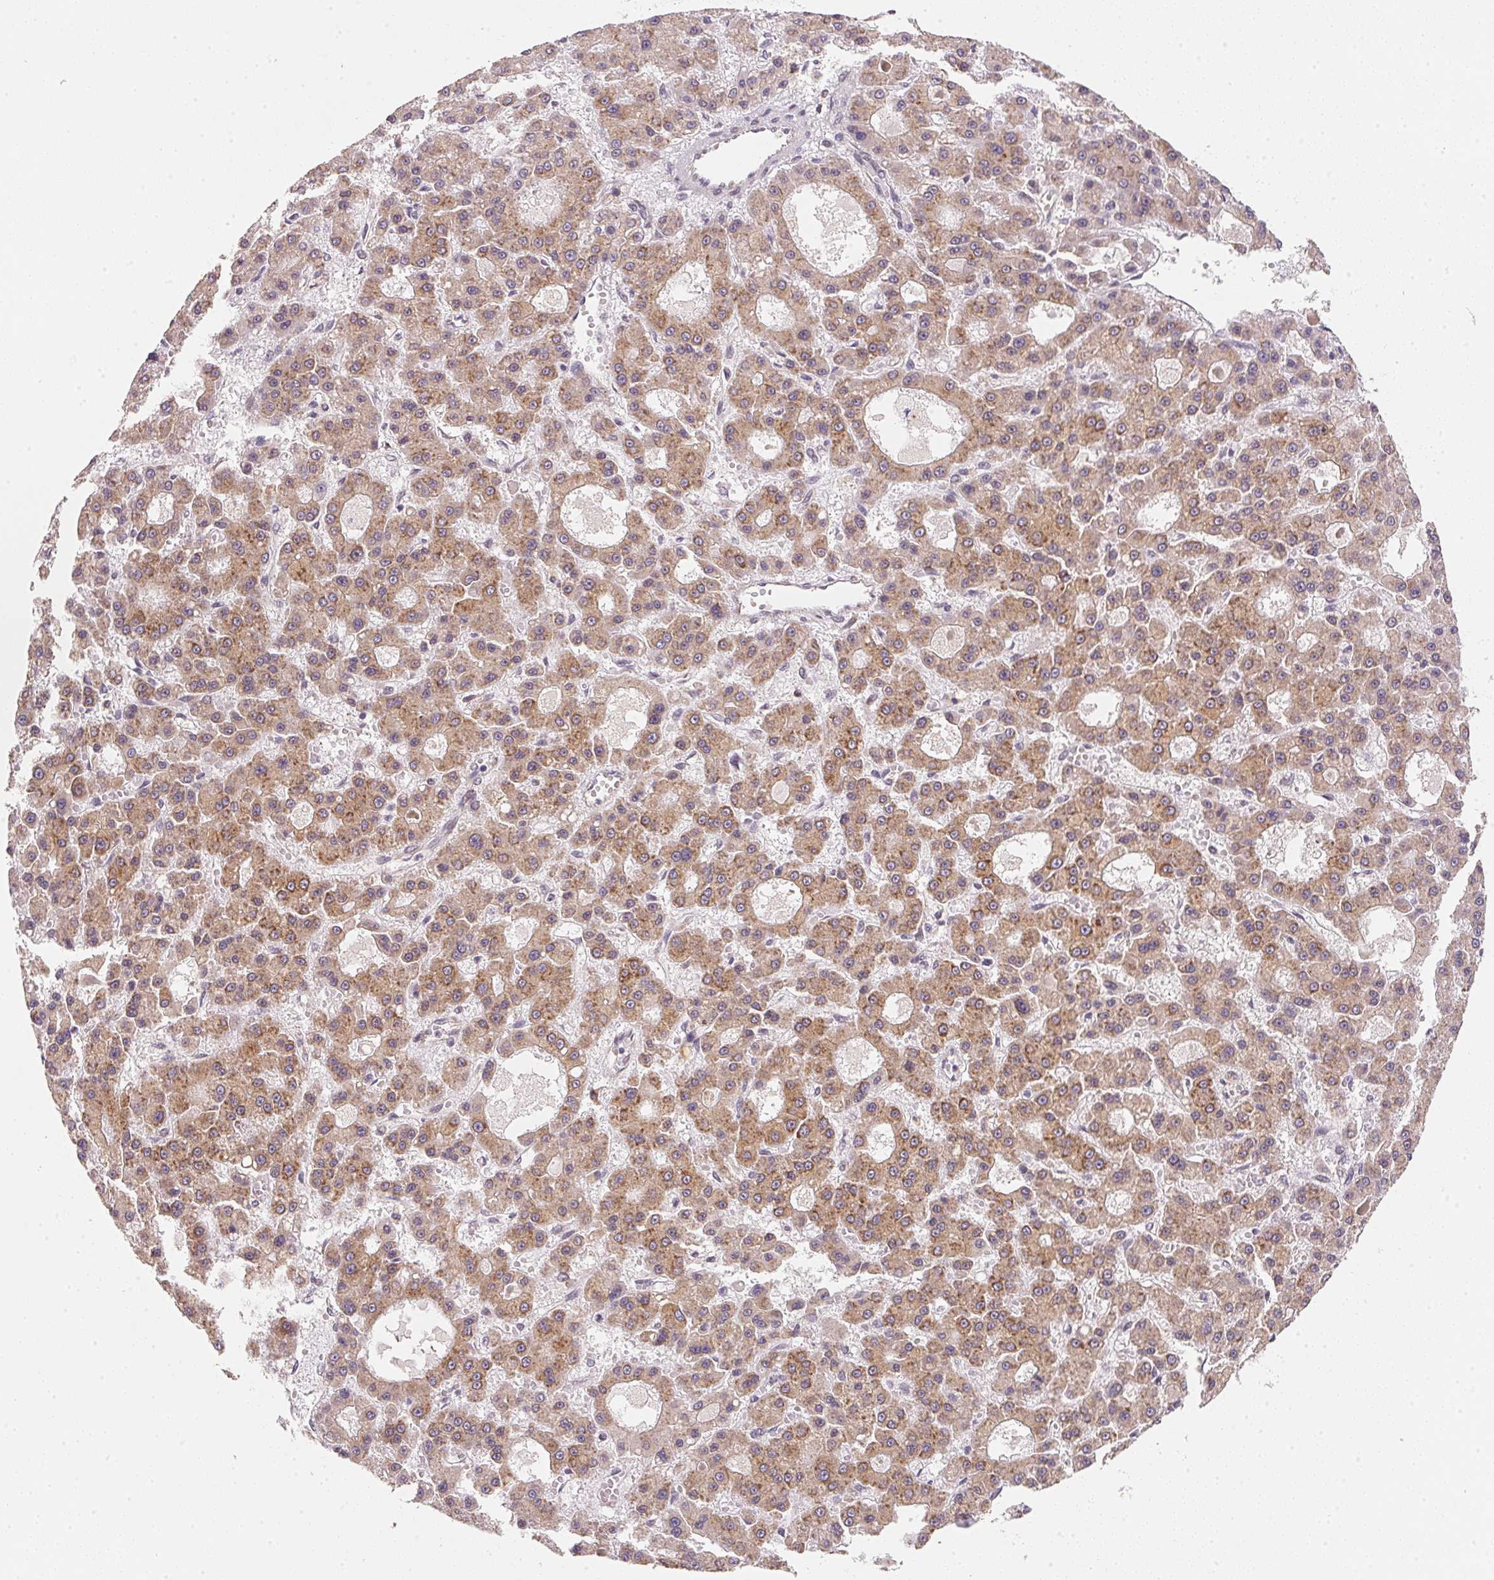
{"staining": {"intensity": "moderate", "quantity": ">75%", "location": "cytoplasmic/membranous"}, "tissue": "liver cancer", "cell_type": "Tumor cells", "image_type": "cancer", "snomed": [{"axis": "morphology", "description": "Carcinoma, Hepatocellular, NOS"}, {"axis": "topography", "description": "Liver"}], "caption": "This is a micrograph of immunohistochemistry staining of hepatocellular carcinoma (liver), which shows moderate staining in the cytoplasmic/membranous of tumor cells.", "gene": "EI24", "patient": {"sex": "male", "age": 70}}